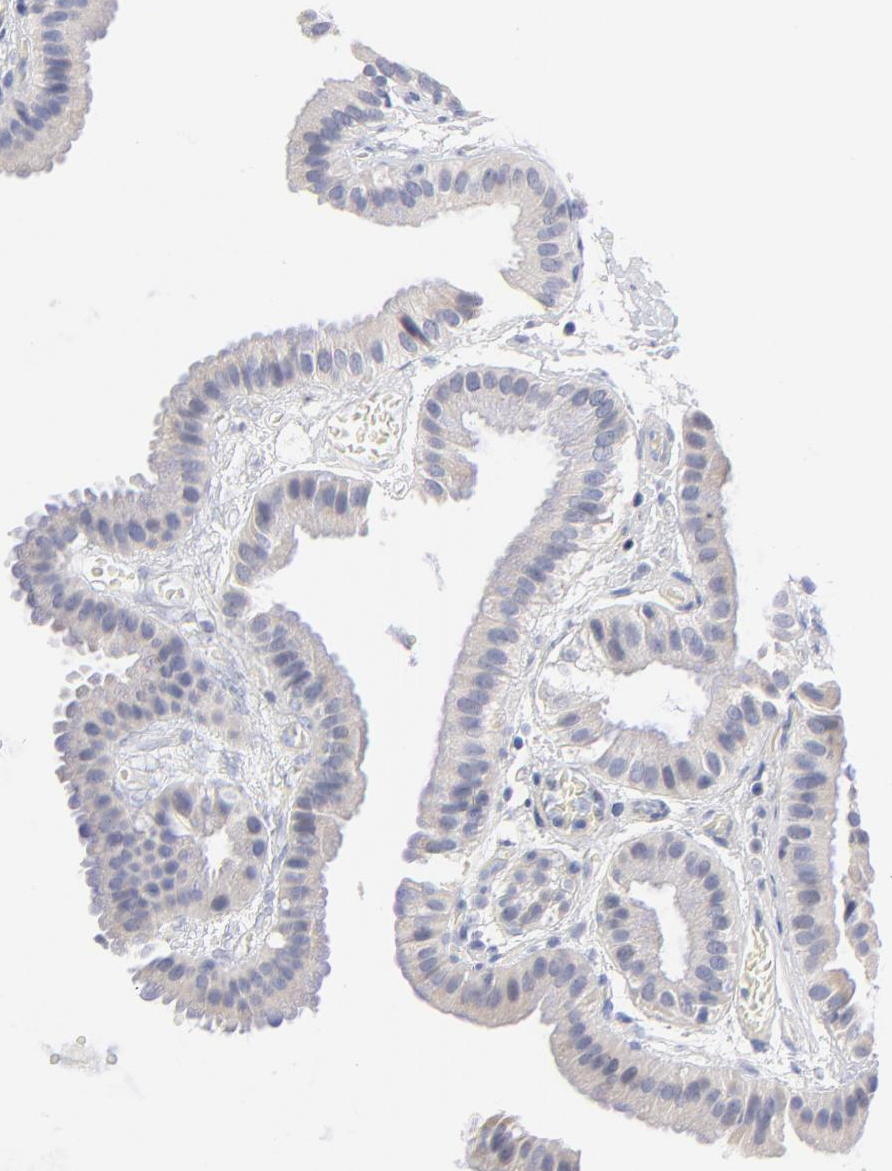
{"staining": {"intensity": "weak", "quantity": "<25%", "location": "cytoplasmic/membranous"}, "tissue": "gallbladder", "cell_type": "Glandular cells", "image_type": "normal", "snomed": [{"axis": "morphology", "description": "Normal tissue, NOS"}, {"axis": "topography", "description": "Gallbladder"}], "caption": "The image exhibits no staining of glandular cells in benign gallbladder.", "gene": "LAX1", "patient": {"sex": "female", "age": 63}}